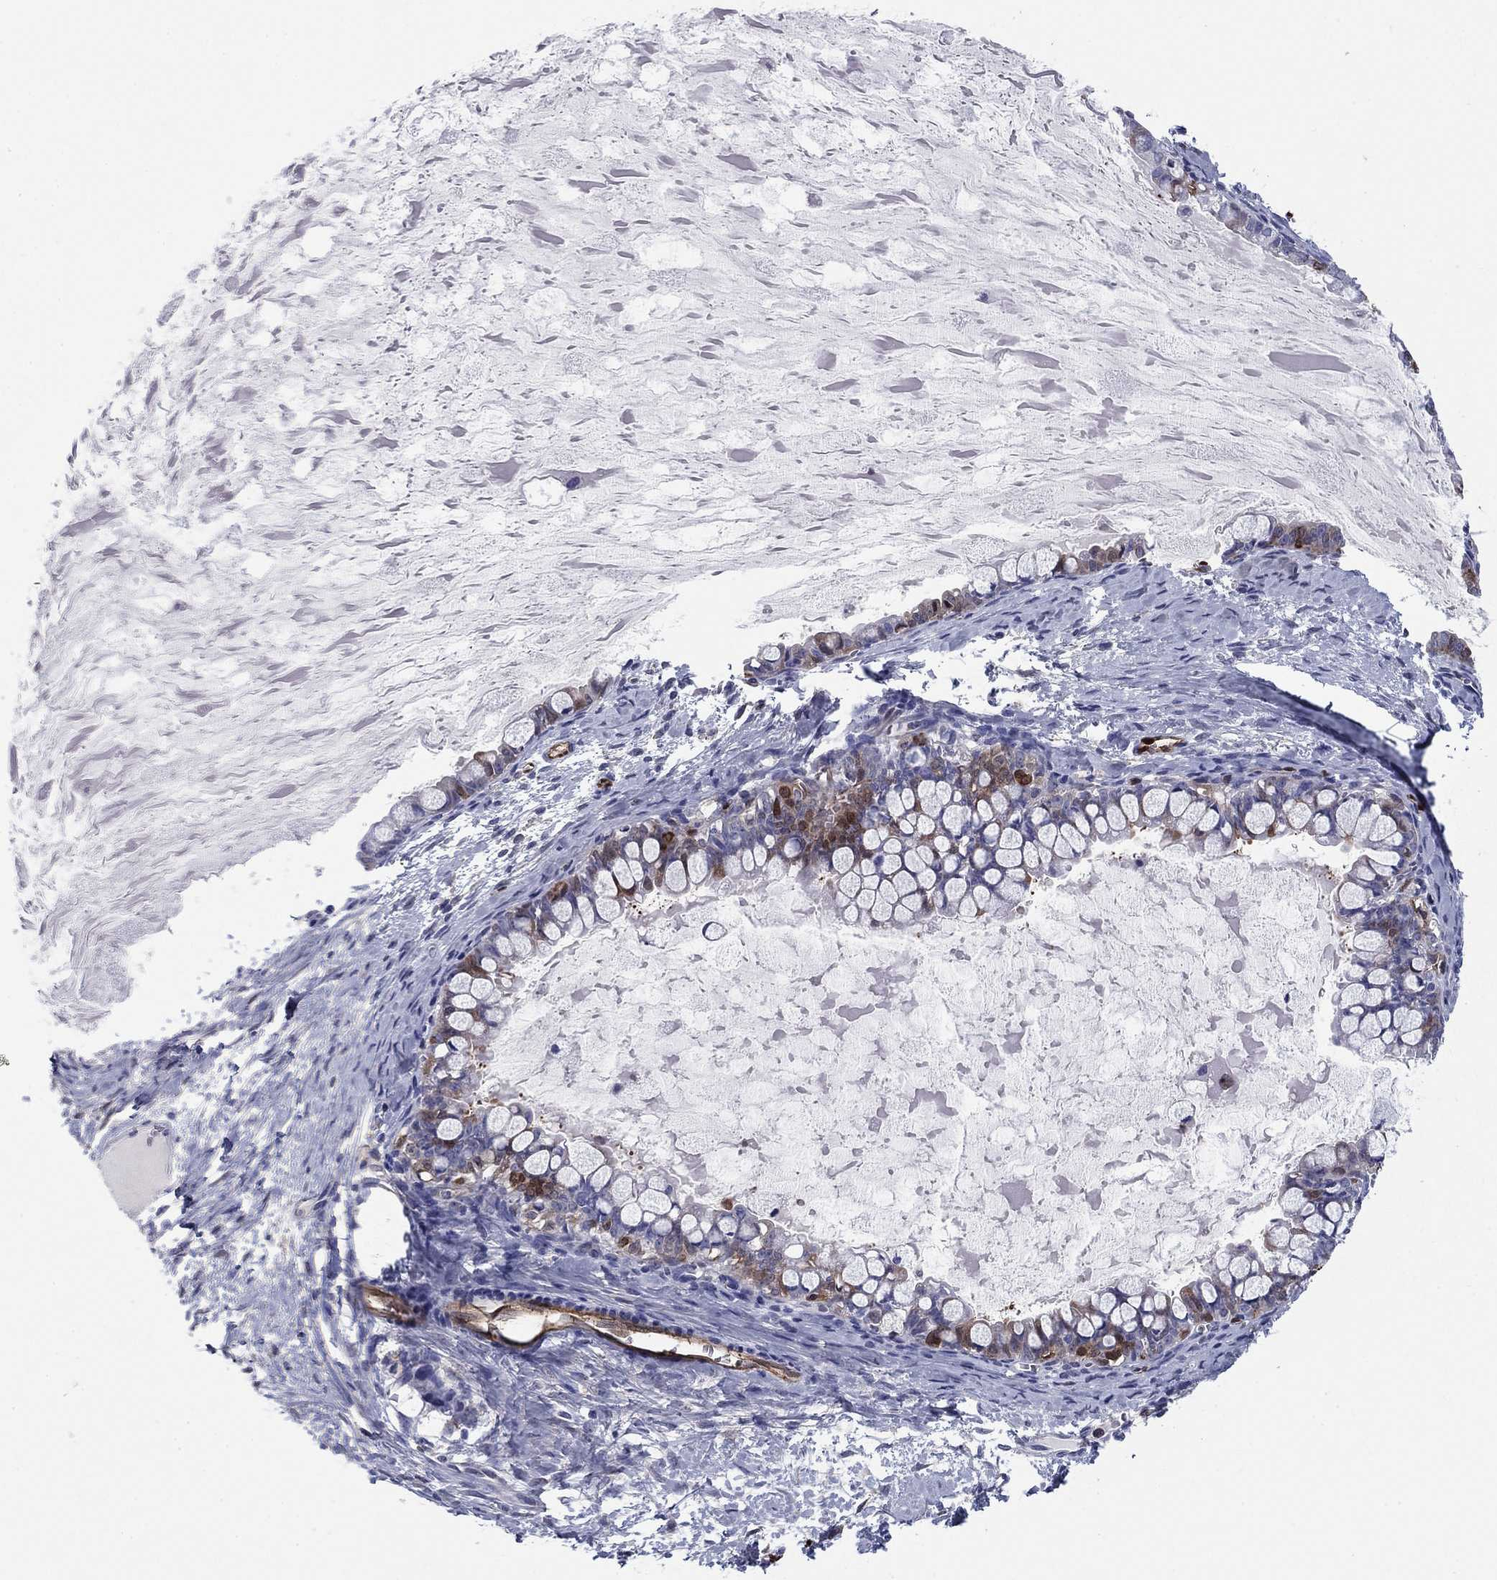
{"staining": {"intensity": "moderate", "quantity": "<25%", "location": "cytoplasmic/membranous"}, "tissue": "ovarian cancer", "cell_type": "Tumor cells", "image_type": "cancer", "snomed": [{"axis": "morphology", "description": "Cystadenocarcinoma, mucinous, NOS"}, {"axis": "topography", "description": "Ovary"}], "caption": "The histopathology image displays a brown stain indicating the presence of a protein in the cytoplasmic/membranous of tumor cells in ovarian cancer.", "gene": "STMN1", "patient": {"sex": "female", "age": 63}}